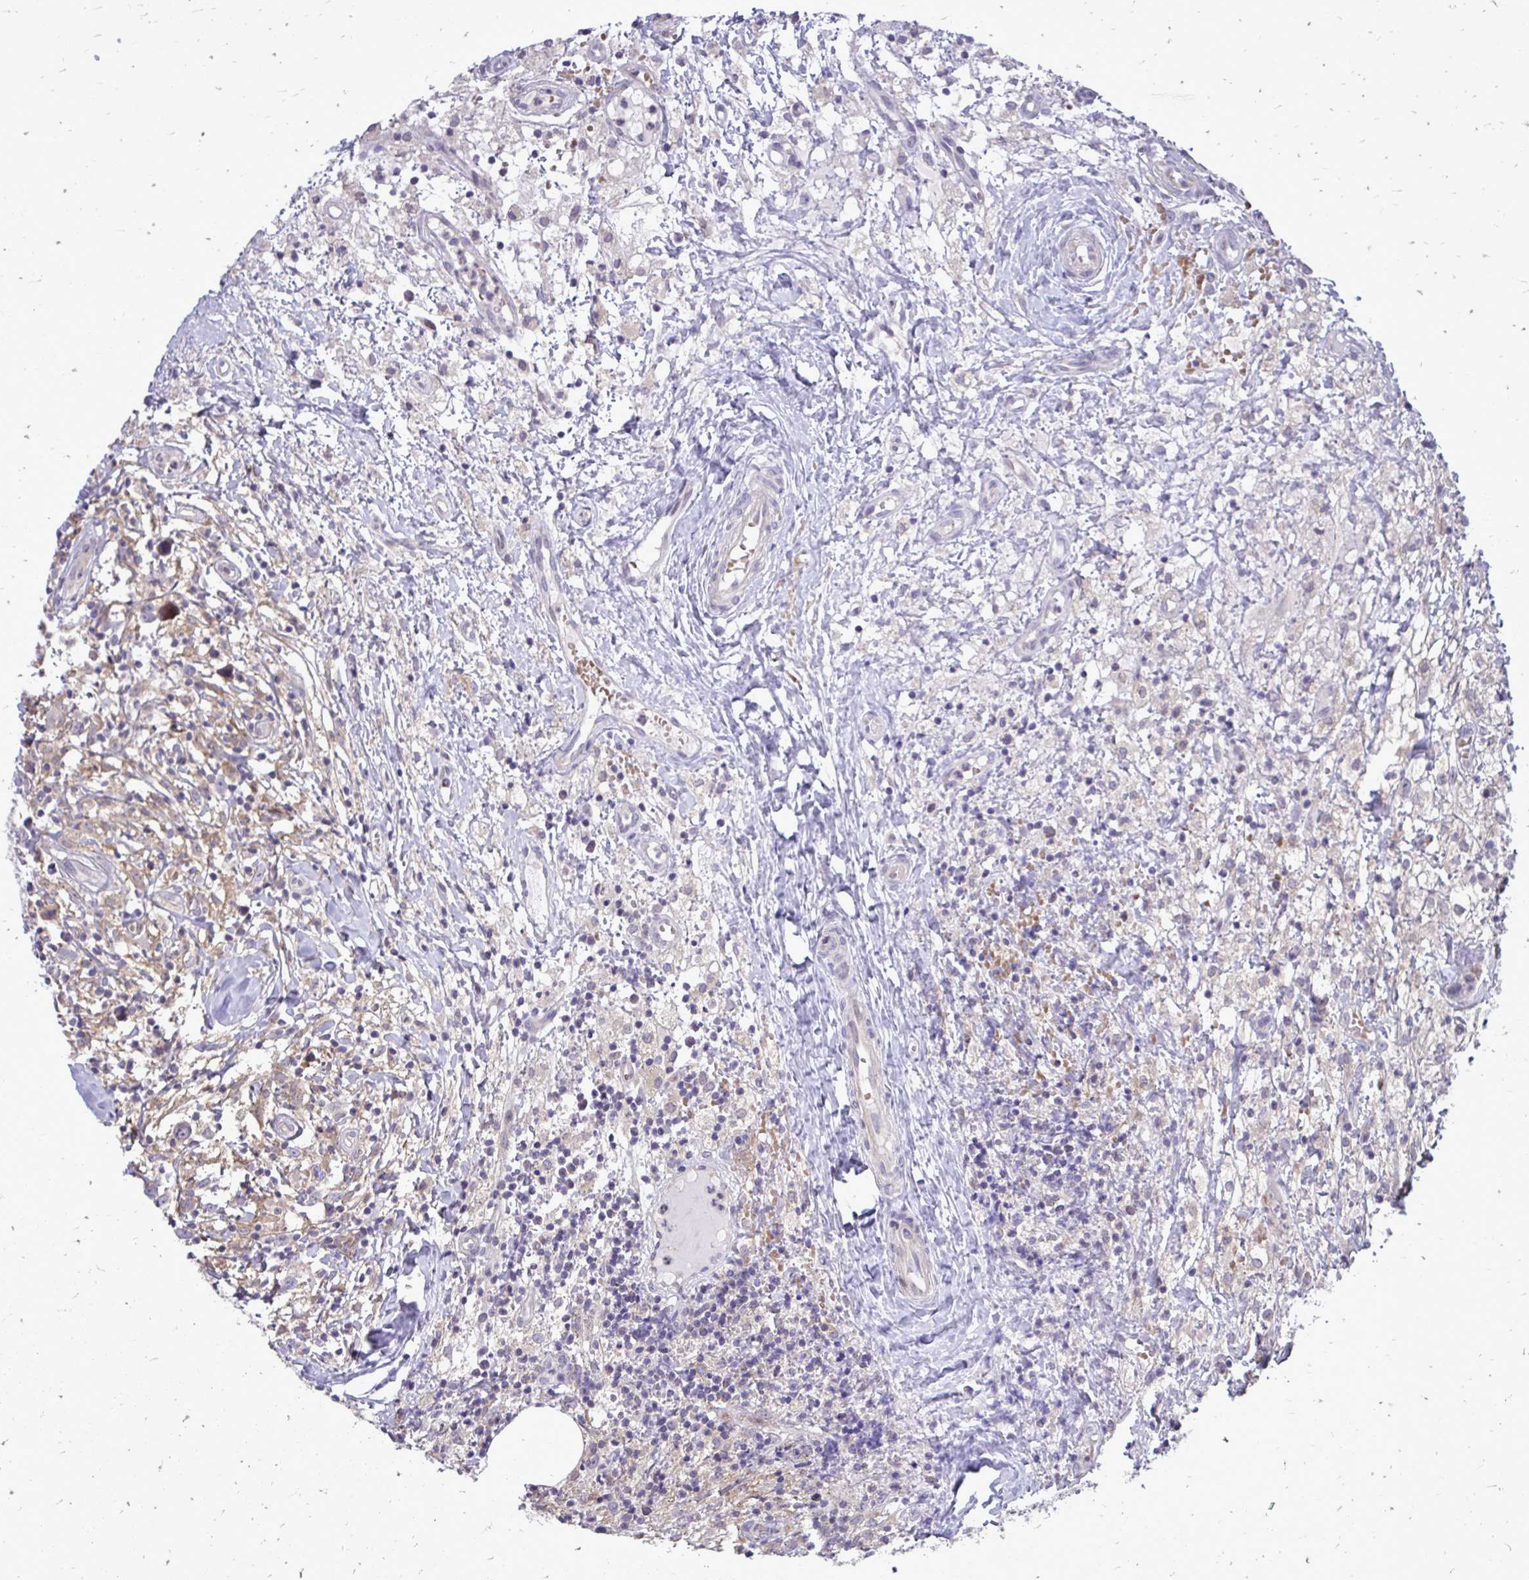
{"staining": {"intensity": "negative", "quantity": "none", "location": "none"}, "tissue": "lymphoma", "cell_type": "Tumor cells", "image_type": "cancer", "snomed": [{"axis": "morphology", "description": "Hodgkin's disease, NOS"}, {"axis": "topography", "description": "No Tissue"}], "caption": "This is a image of immunohistochemistry (IHC) staining of Hodgkin's disease, which shows no positivity in tumor cells.", "gene": "DPY19L1", "patient": {"sex": "female", "age": 21}}